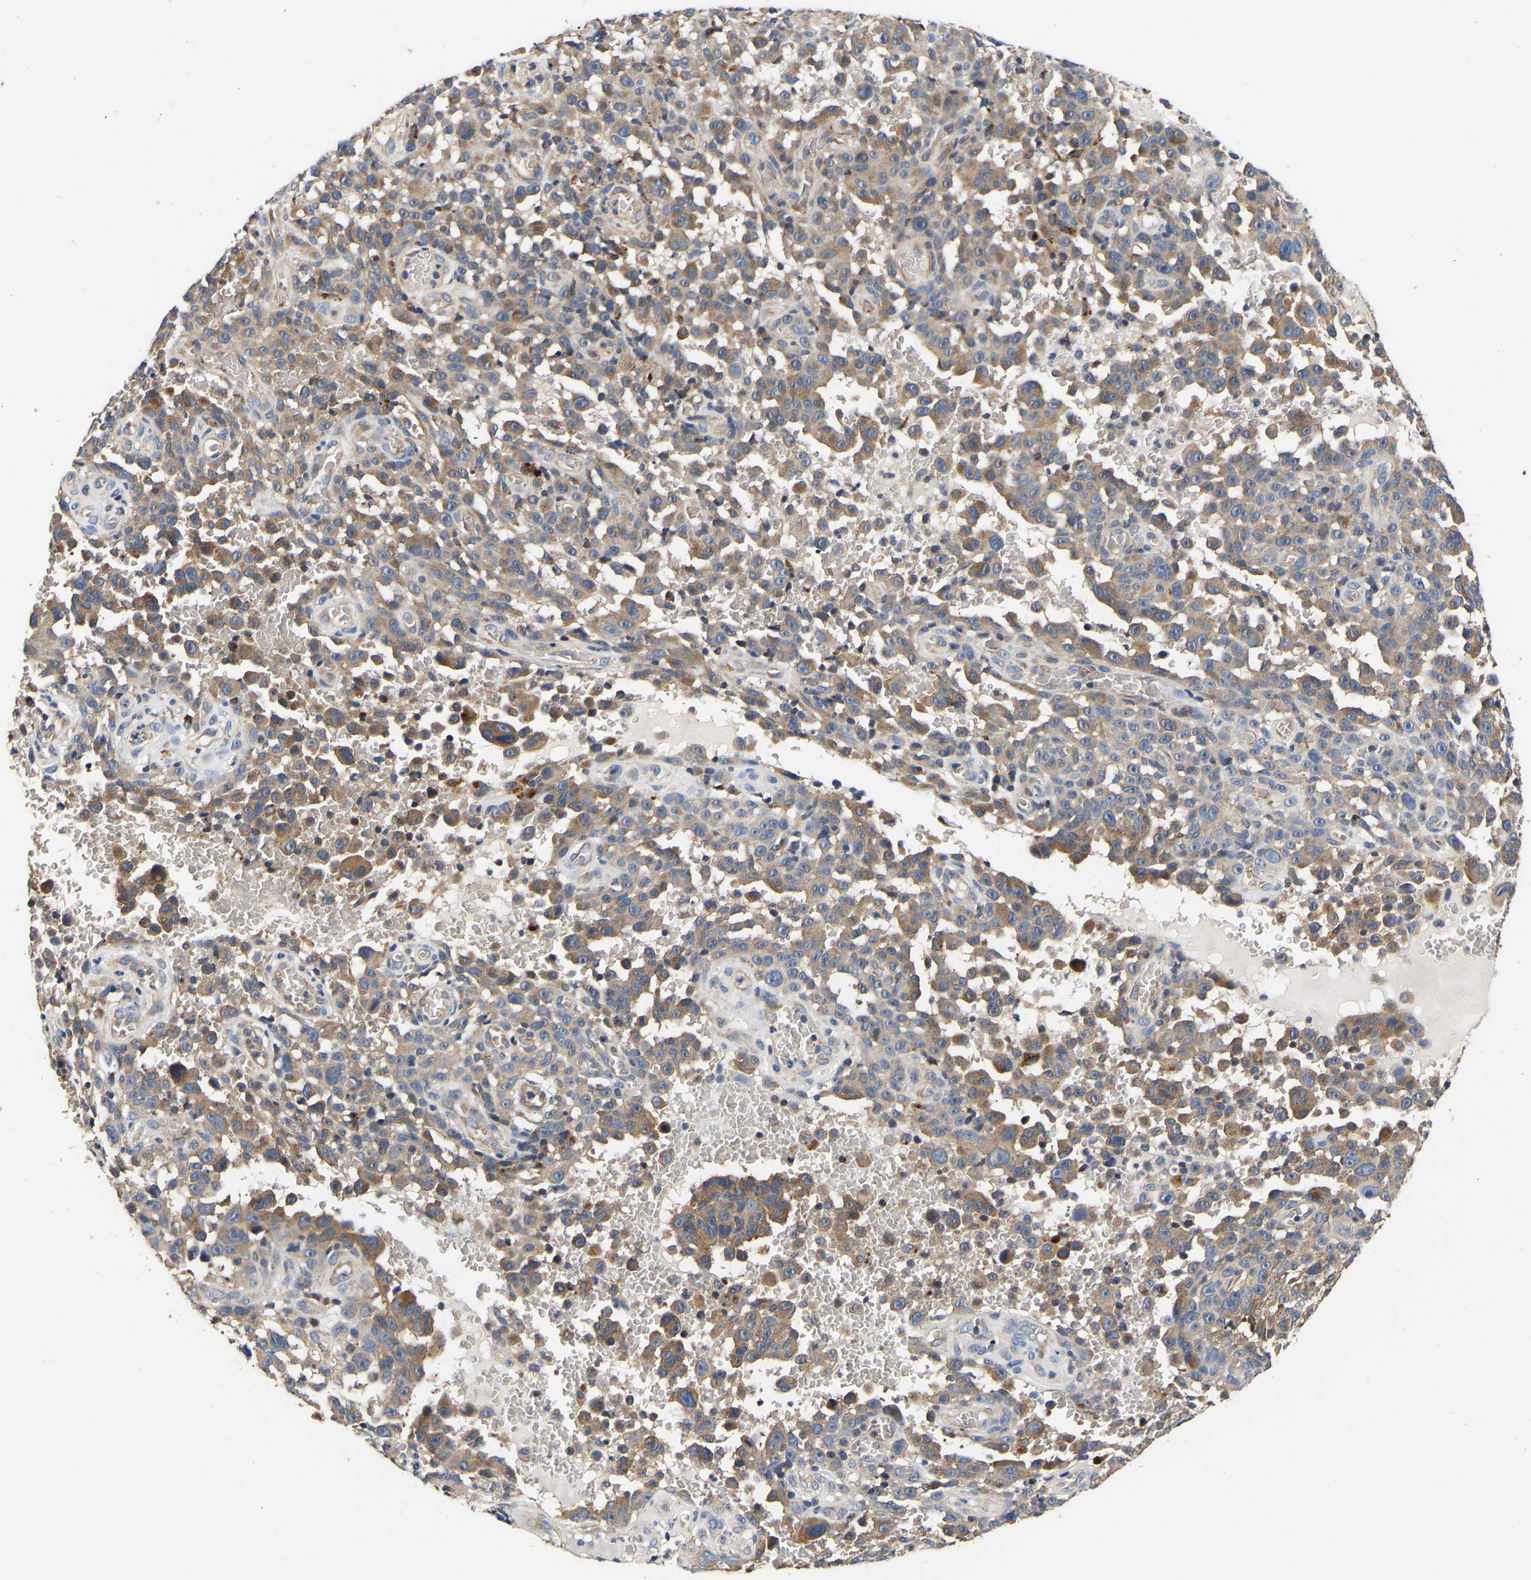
{"staining": {"intensity": "moderate", "quantity": "<25%", "location": "cytoplasmic/membranous"}, "tissue": "melanoma", "cell_type": "Tumor cells", "image_type": "cancer", "snomed": [{"axis": "morphology", "description": "Malignant melanoma, NOS"}, {"axis": "topography", "description": "Skin"}], "caption": "A brown stain labels moderate cytoplasmic/membranous positivity of a protein in human melanoma tumor cells. The staining was performed using DAB (3,3'-diaminobenzidine), with brown indicating positive protein expression. Nuclei are stained blue with hematoxylin.", "gene": "LRBA", "patient": {"sex": "female", "age": 82}}